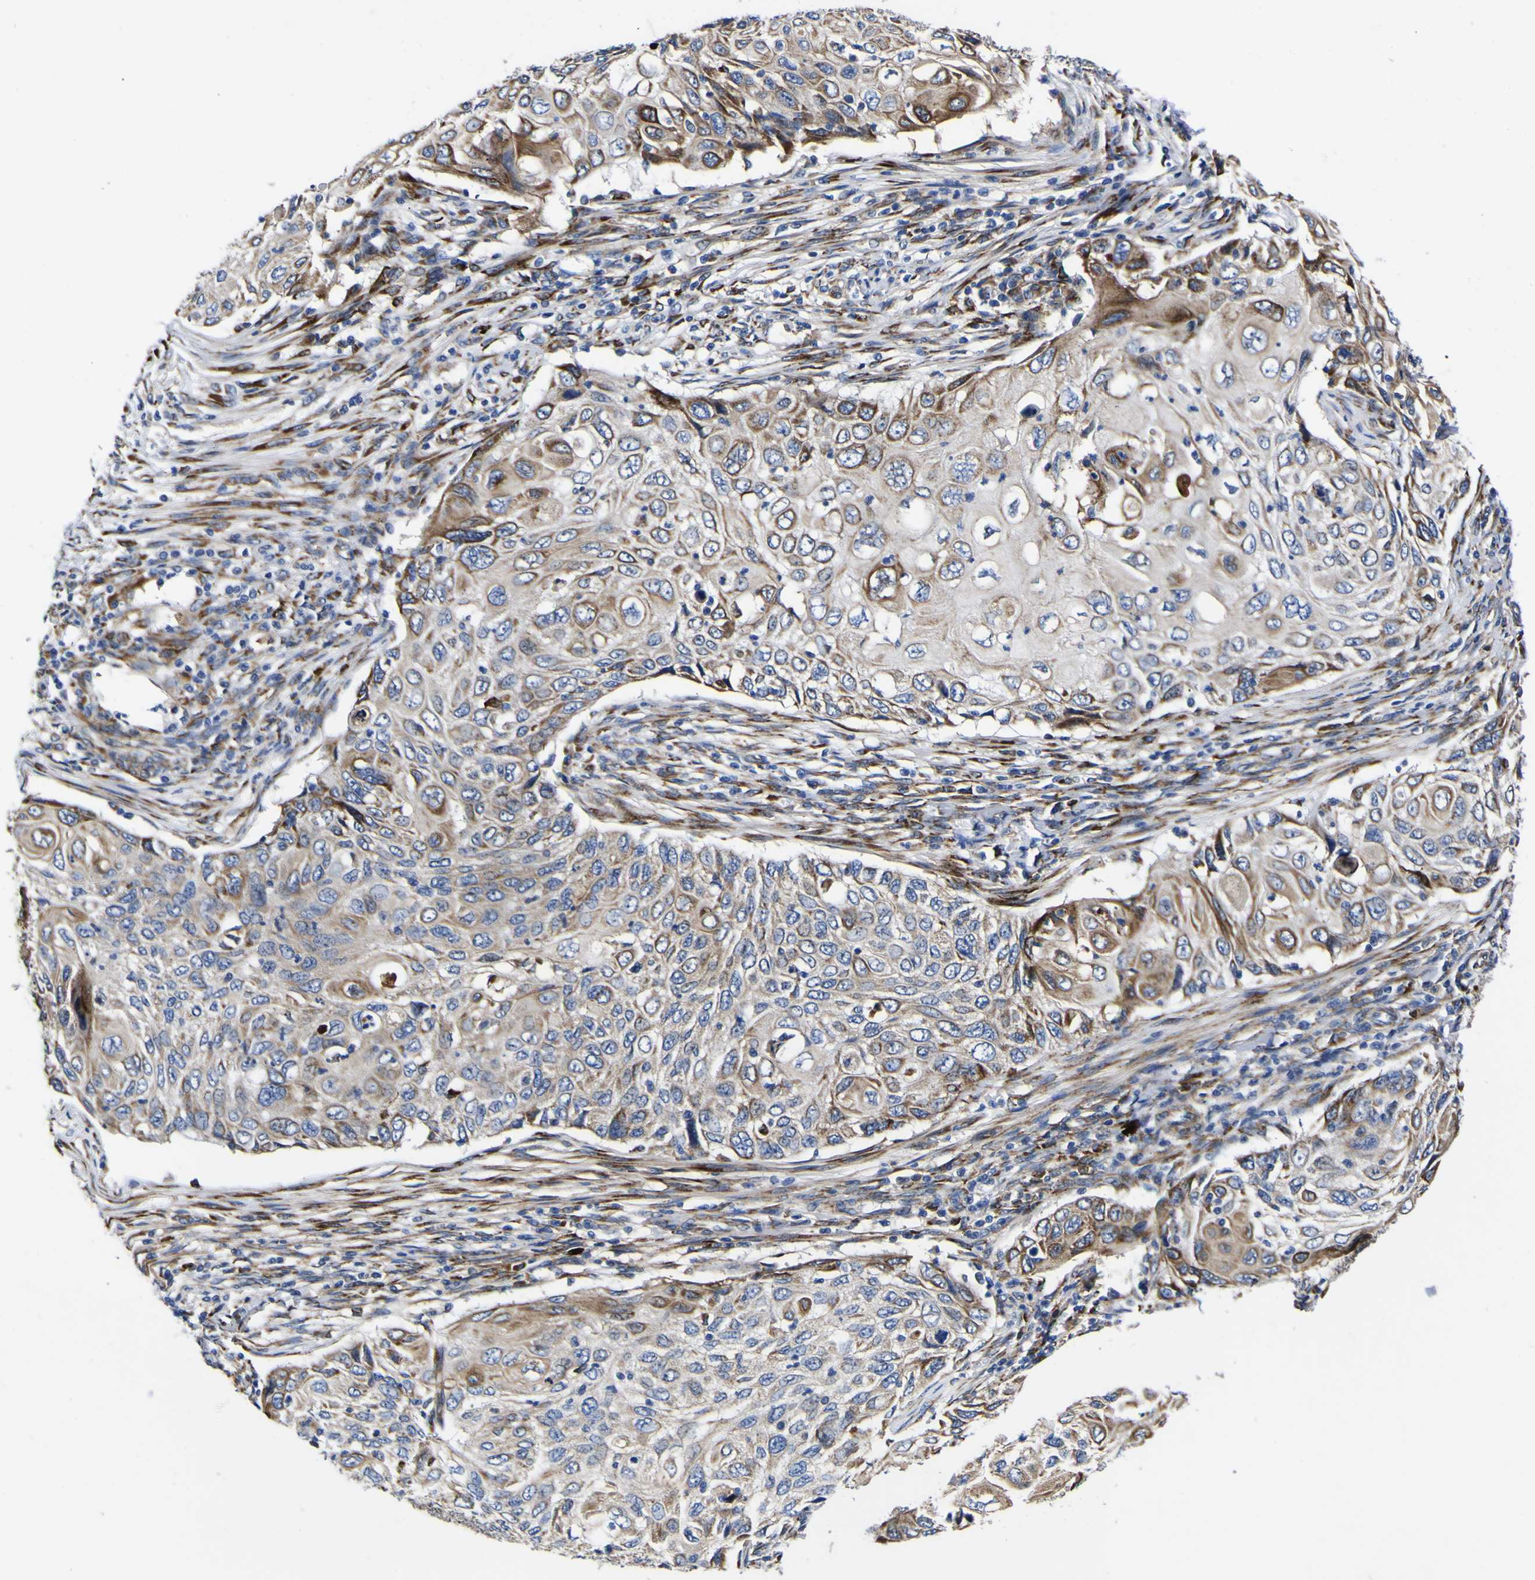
{"staining": {"intensity": "moderate", "quantity": ">75%", "location": "cytoplasmic/membranous"}, "tissue": "cervical cancer", "cell_type": "Tumor cells", "image_type": "cancer", "snomed": [{"axis": "morphology", "description": "Squamous cell carcinoma, NOS"}, {"axis": "topography", "description": "Cervix"}], "caption": "DAB (3,3'-diaminobenzidine) immunohistochemical staining of human cervical squamous cell carcinoma demonstrates moderate cytoplasmic/membranous protein staining in approximately >75% of tumor cells. Nuclei are stained in blue.", "gene": "SCD", "patient": {"sex": "female", "age": 70}}